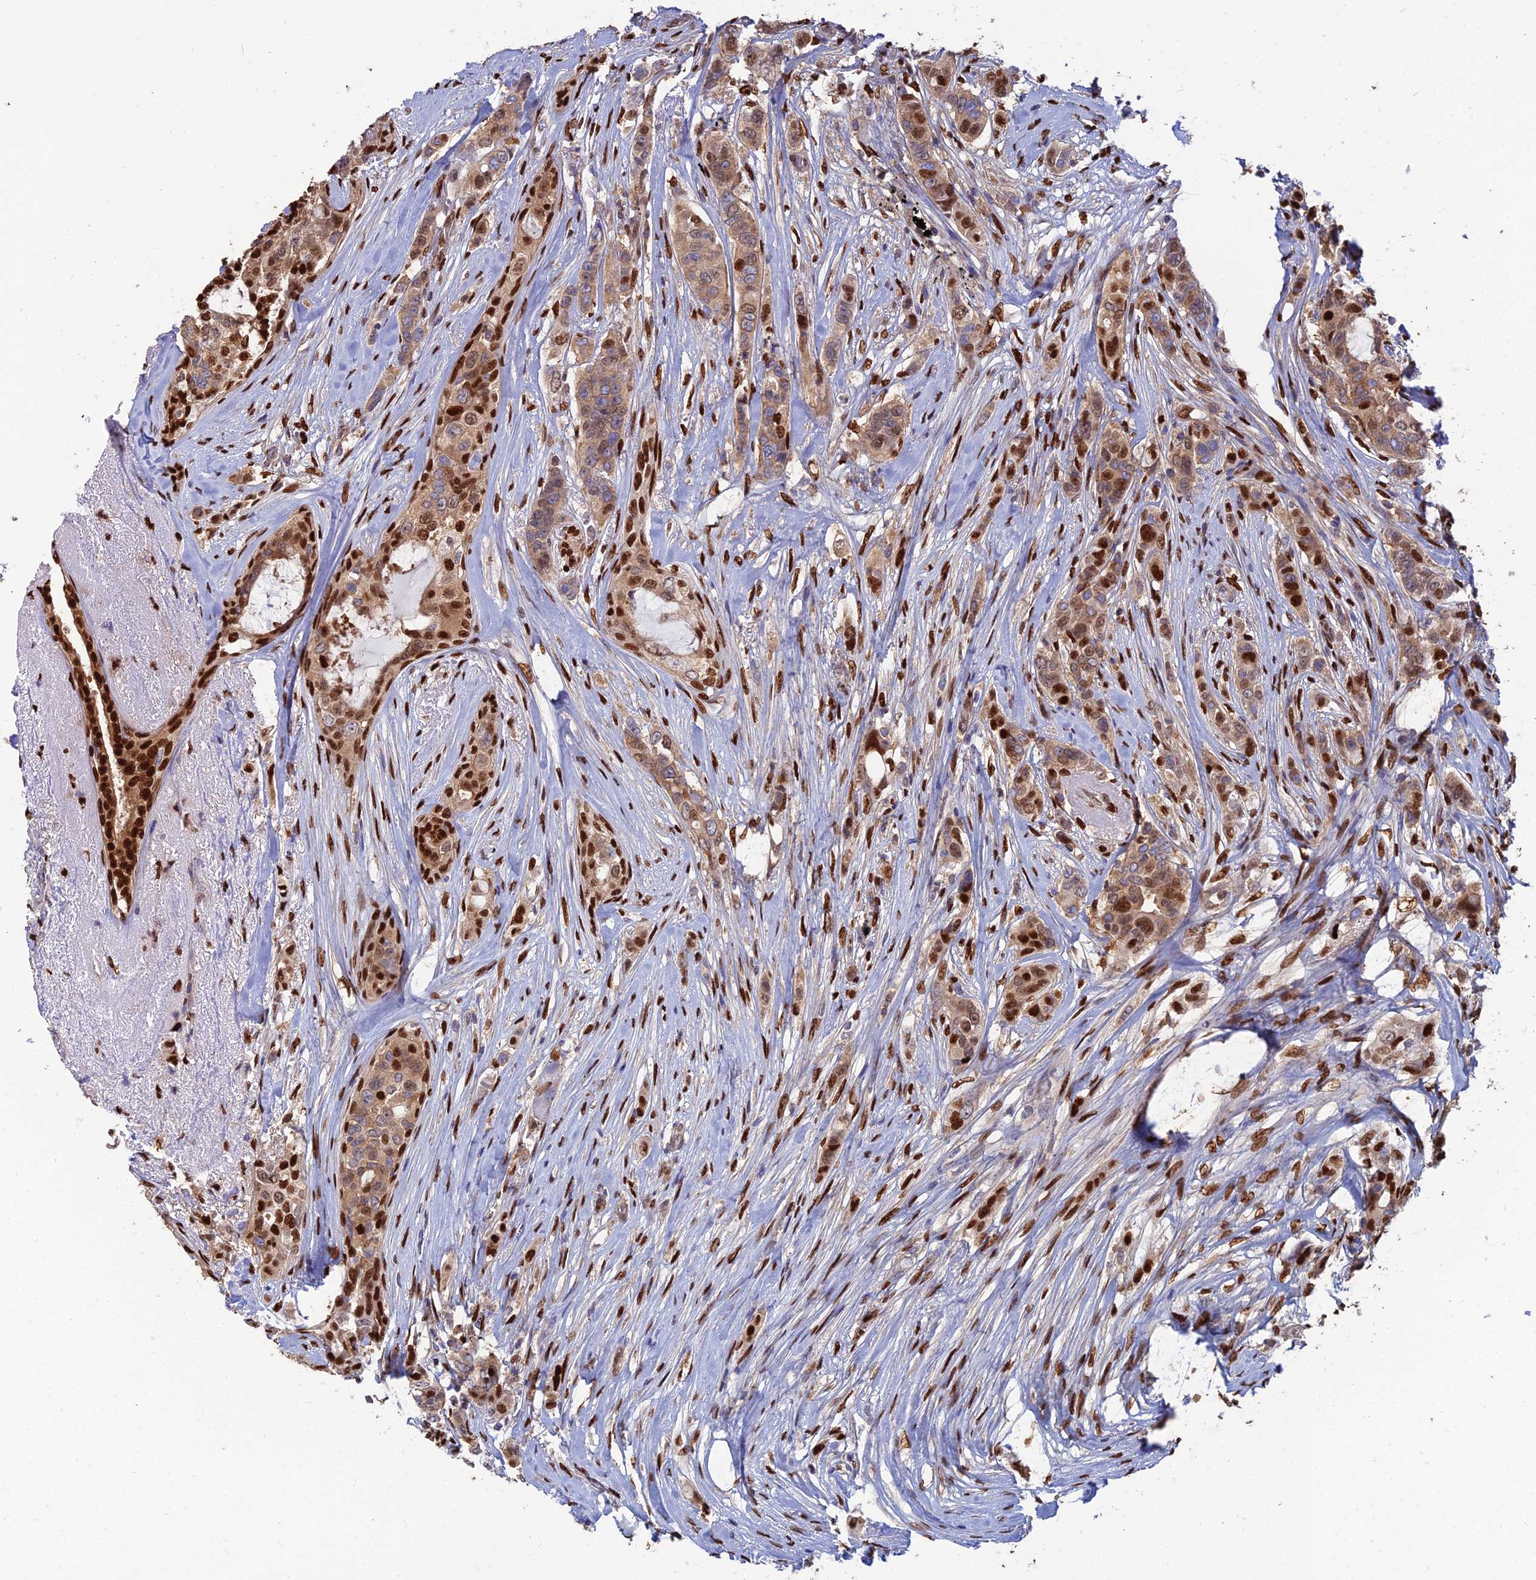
{"staining": {"intensity": "strong", "quantity": "25%-75%", "location": "cytoplasmic/membranous,nuclear"}, "tissue": "breast cancer", "cell_type": "Tumor cells", "image_type": "cancer", "snomed": [{"axis": "morphology", "description": "Lobular carcinoma"}, {"axis": "topography", "description": "Breast"}], "caption": "Immunohistochemistry (IHC) histopathology image of neoplastic tissue: human breast cancer stained using IHC reveals high levels of strong protein expression localized specifically in the cytoplasmic/membranous and nuclear of tumor cells, appearing as a cytoplasmic/membranous and nuclear brown color.", "gene": "DNPEP", "patient": {"sex": "female", "age": 51}}